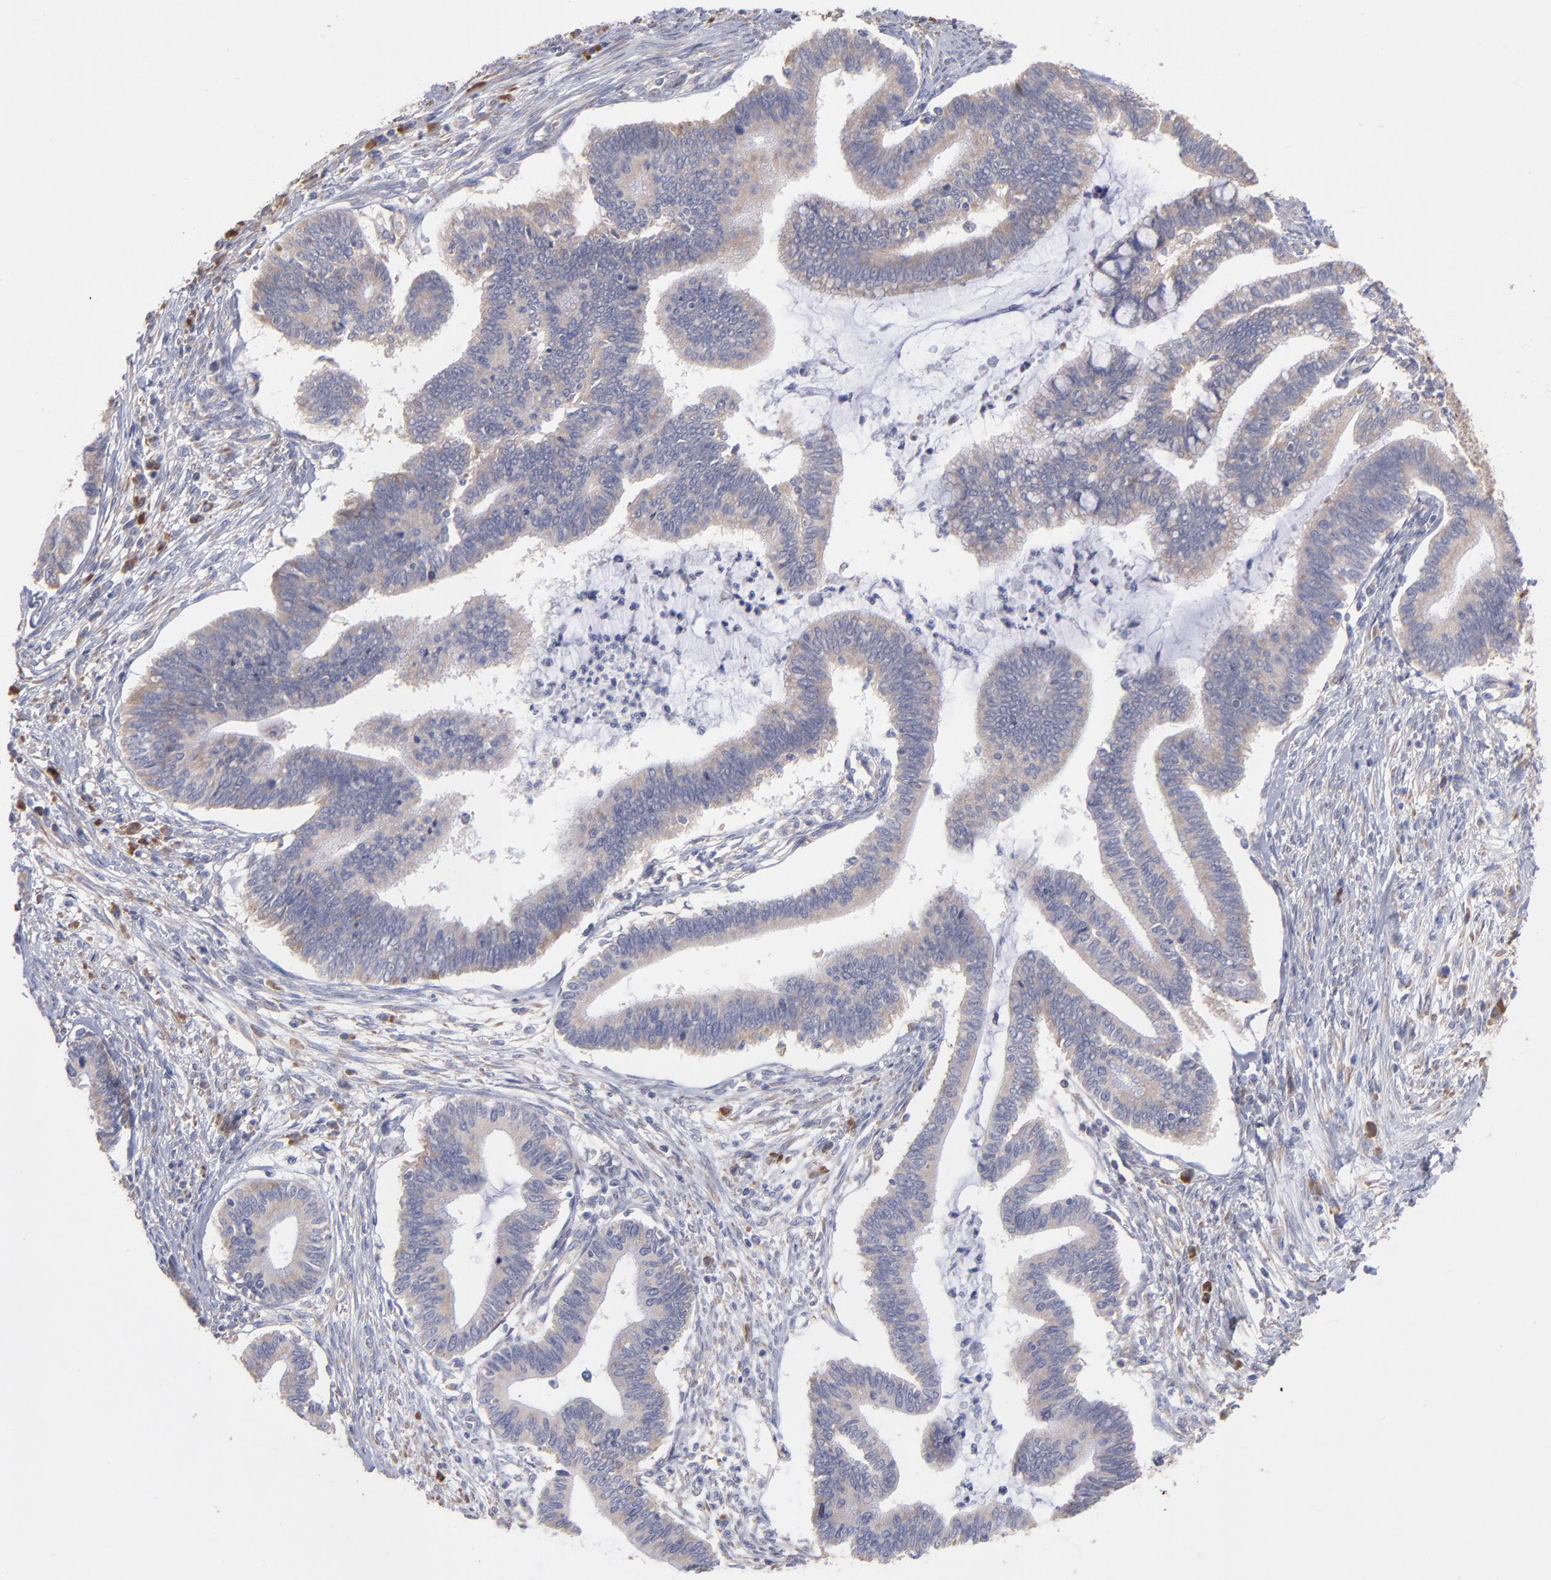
{"staining": {"intensity": "negative", "quantity": "none", "location": "none"}, "tissue": "cervical cancer", "cell_type": "Tumor cells", "image_type": "cancer", "snomed": [{"axis": "morphology", "description": "Adenocarcinoma, NOS"}, {"axis": "topography", "description": "Cervix"}], "caption": "Immunohistochemical staining of cervical adenocarcinoma exhibits no significant staining in tumor cells.", "gene": "RPLP0", "patient": {"sex": "female", "age": 36}}